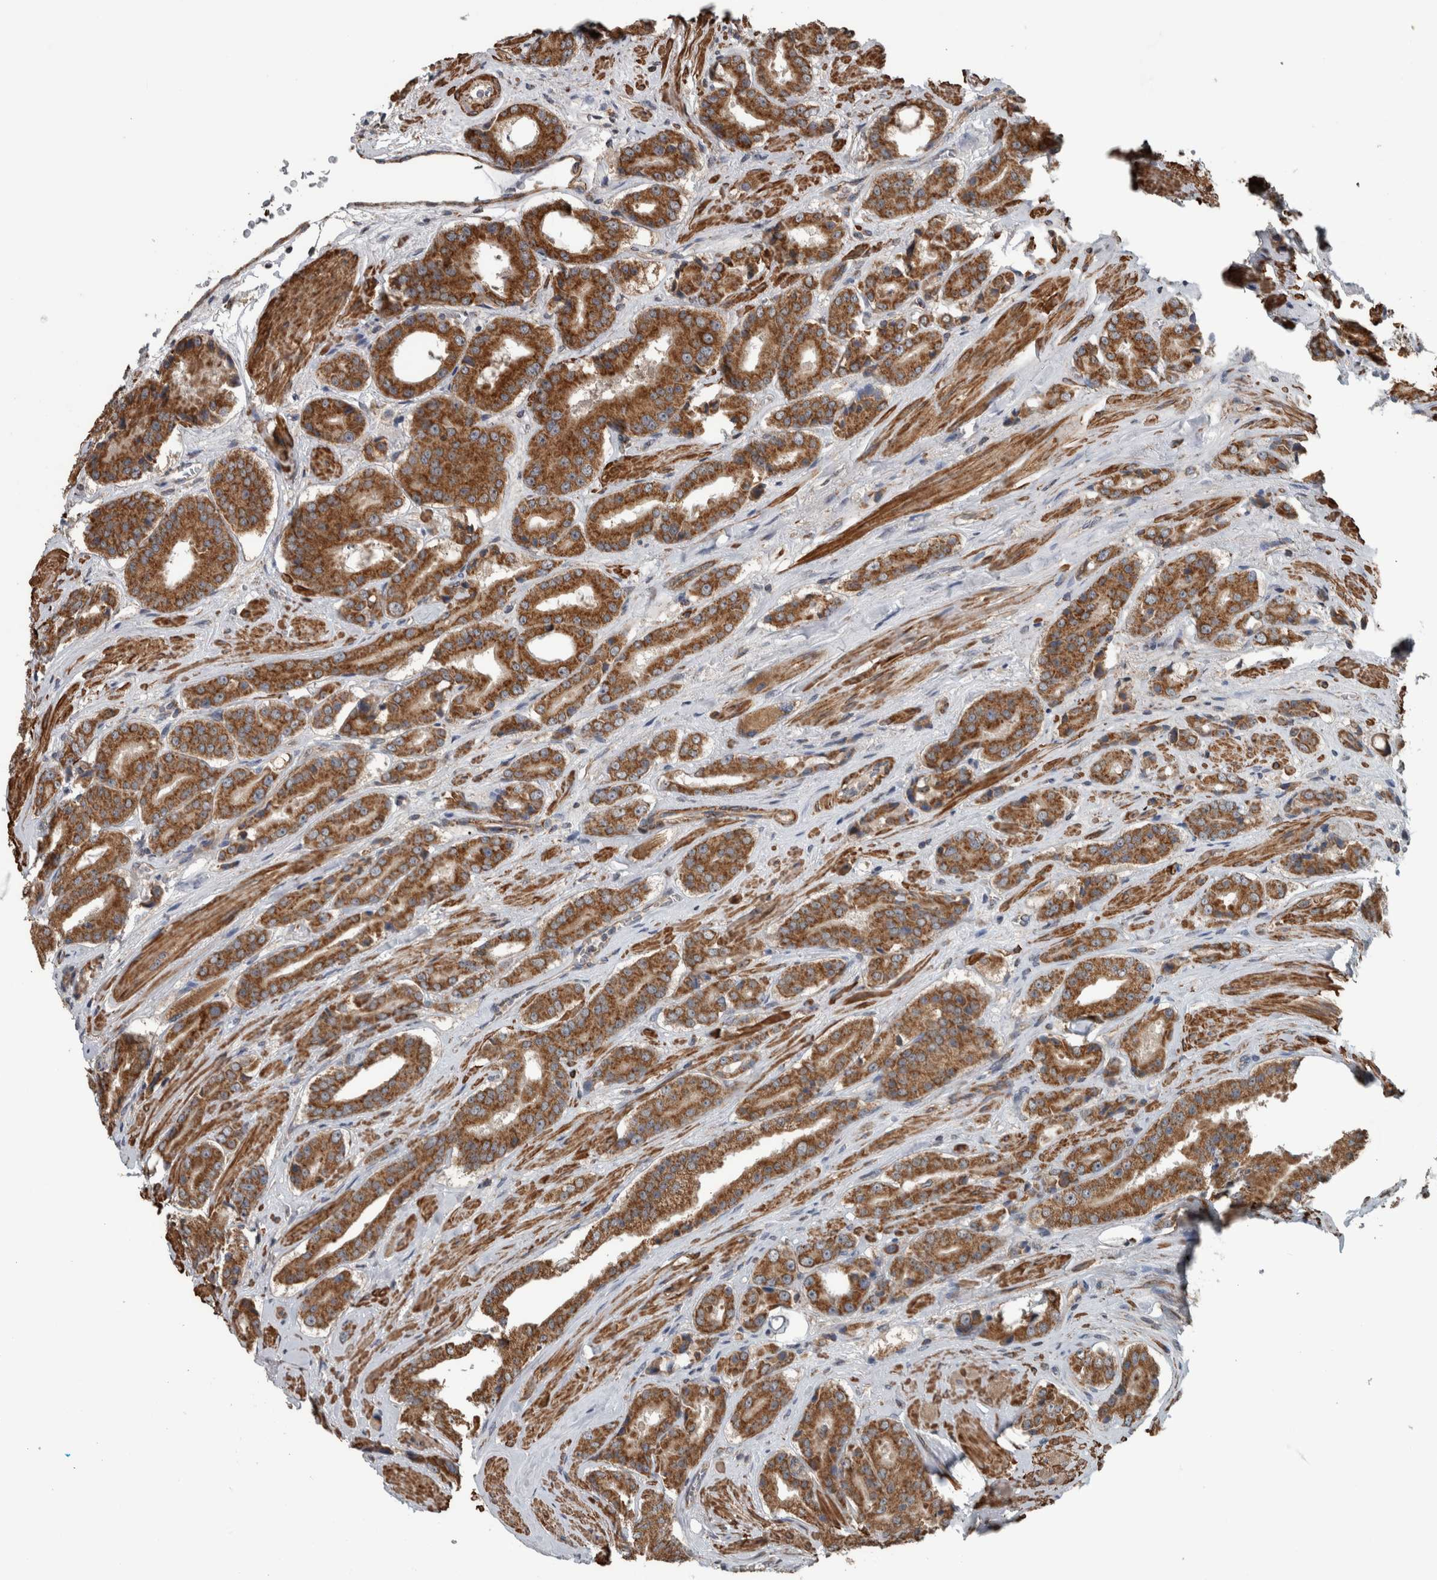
{"staining": {"intensity": "strong", "quantity": ">75%", "location": "cytoplasmic/membranous"}, "tissue": "prostate cancer", "cell_type": "Tumor cells", "image_type": "cancer", "snomed": [{"axis": "morphology", "description": "Adenocarcinoma, High grade"}, {"axis": "topography", "description": "Prostate"}], "caption": "This image reveals prostate cancer stained with immunohistochemistry to label a protein in brown. The cytoplasmic/membranous of tumor cells show strong positivity for the protein. Nuclei are counter-stained blue.", "gene": "ARMC1", "patient": {"sex": "male", "age": 71}}